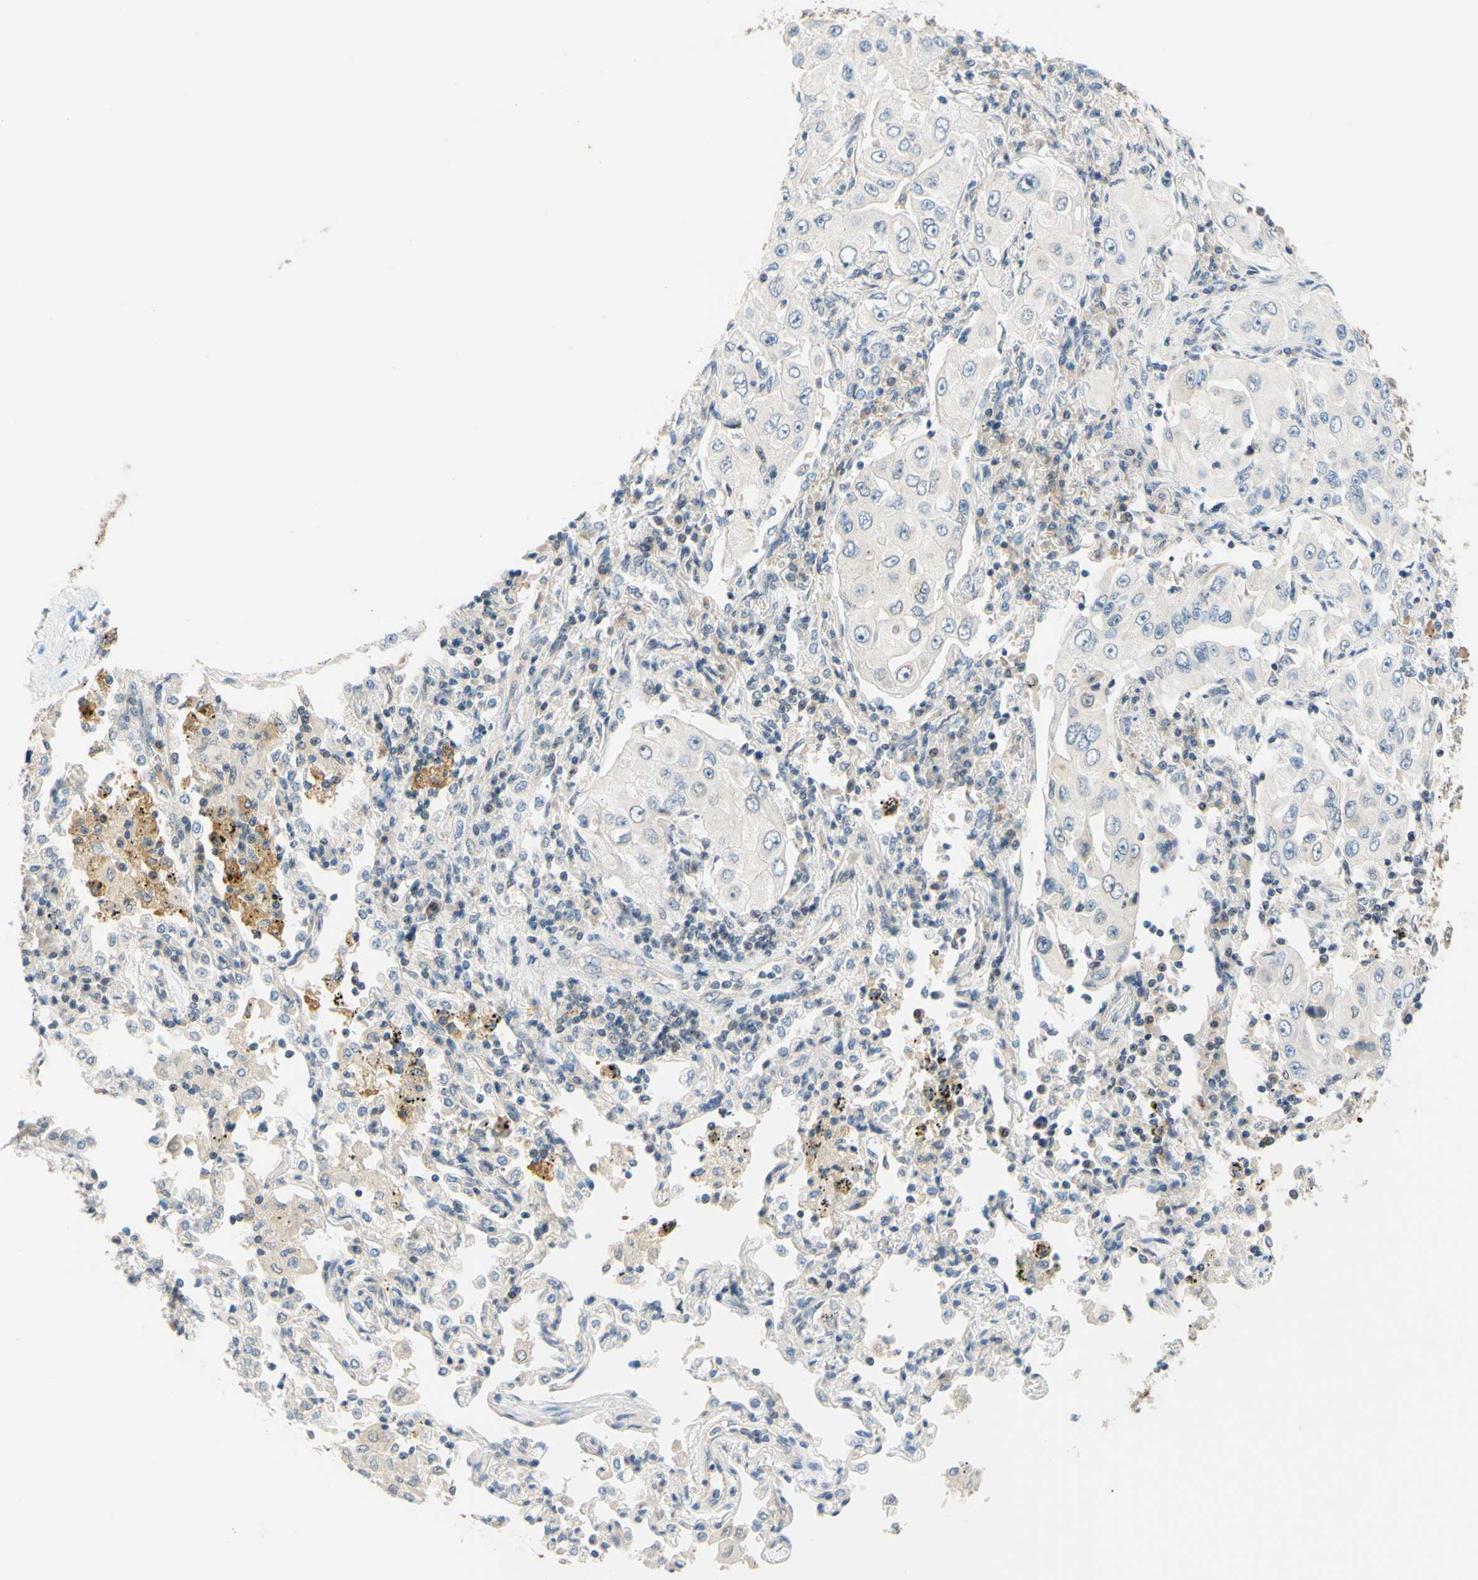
{"staining": {"intensity": "negative", "quantity": "none", "location": "none"}, "tissue": "lung cancer", "cell_type": "Tumor cells", "image_type": "cancer", "snomed": [{"axis": "morphology", "description": "Adenocarcinoma, NOS"}, {"axis": "topography", "description": "Lung"}], "caption": "Tumor cells are negative for brown protein staining in lung adenocarcinoma.", "gene": "C2CD2L", "patient": {"sex": "male", "age": 84}}